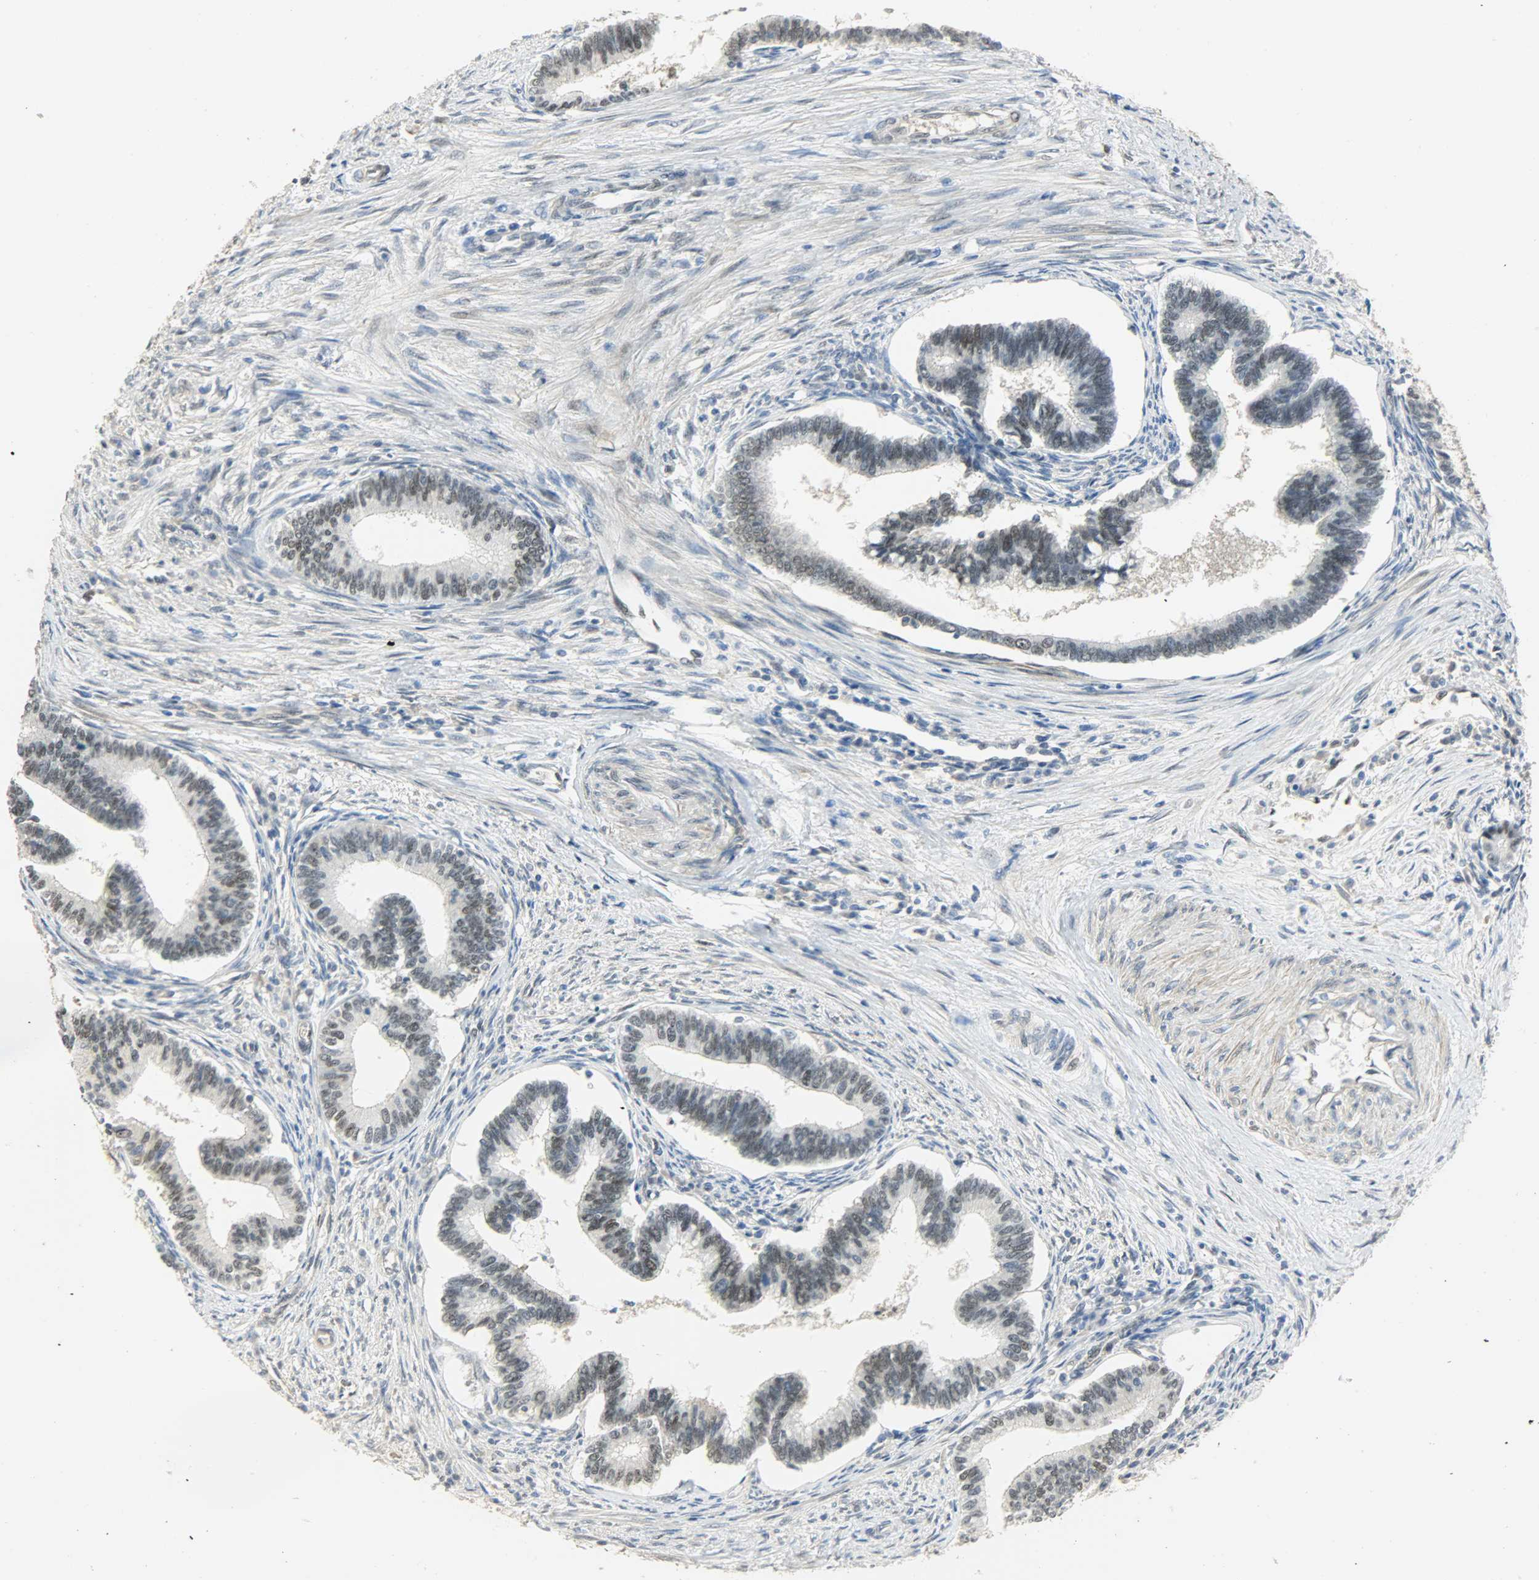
{"staining": {"intensity": "moderate", "quantity": "25%-75%", "location": "nuclear"}, "tissue": "cervical cancer", "cell_type": "Tumor cells", "image_type": "cancer", "snomed": [{"axis": "morphology", "description": "Adenocarcinoma, NOS"}, {"axis": "topography", "description": "Cervix"}], "caption": "Tumor cells demonstrate medium levels of moderate nuclear staining in approximately 25%-75% of cells in adenocarcinoma (cervical).", "gene": "NPEPL1", "patient": {"sex": "female", "age": 36}}